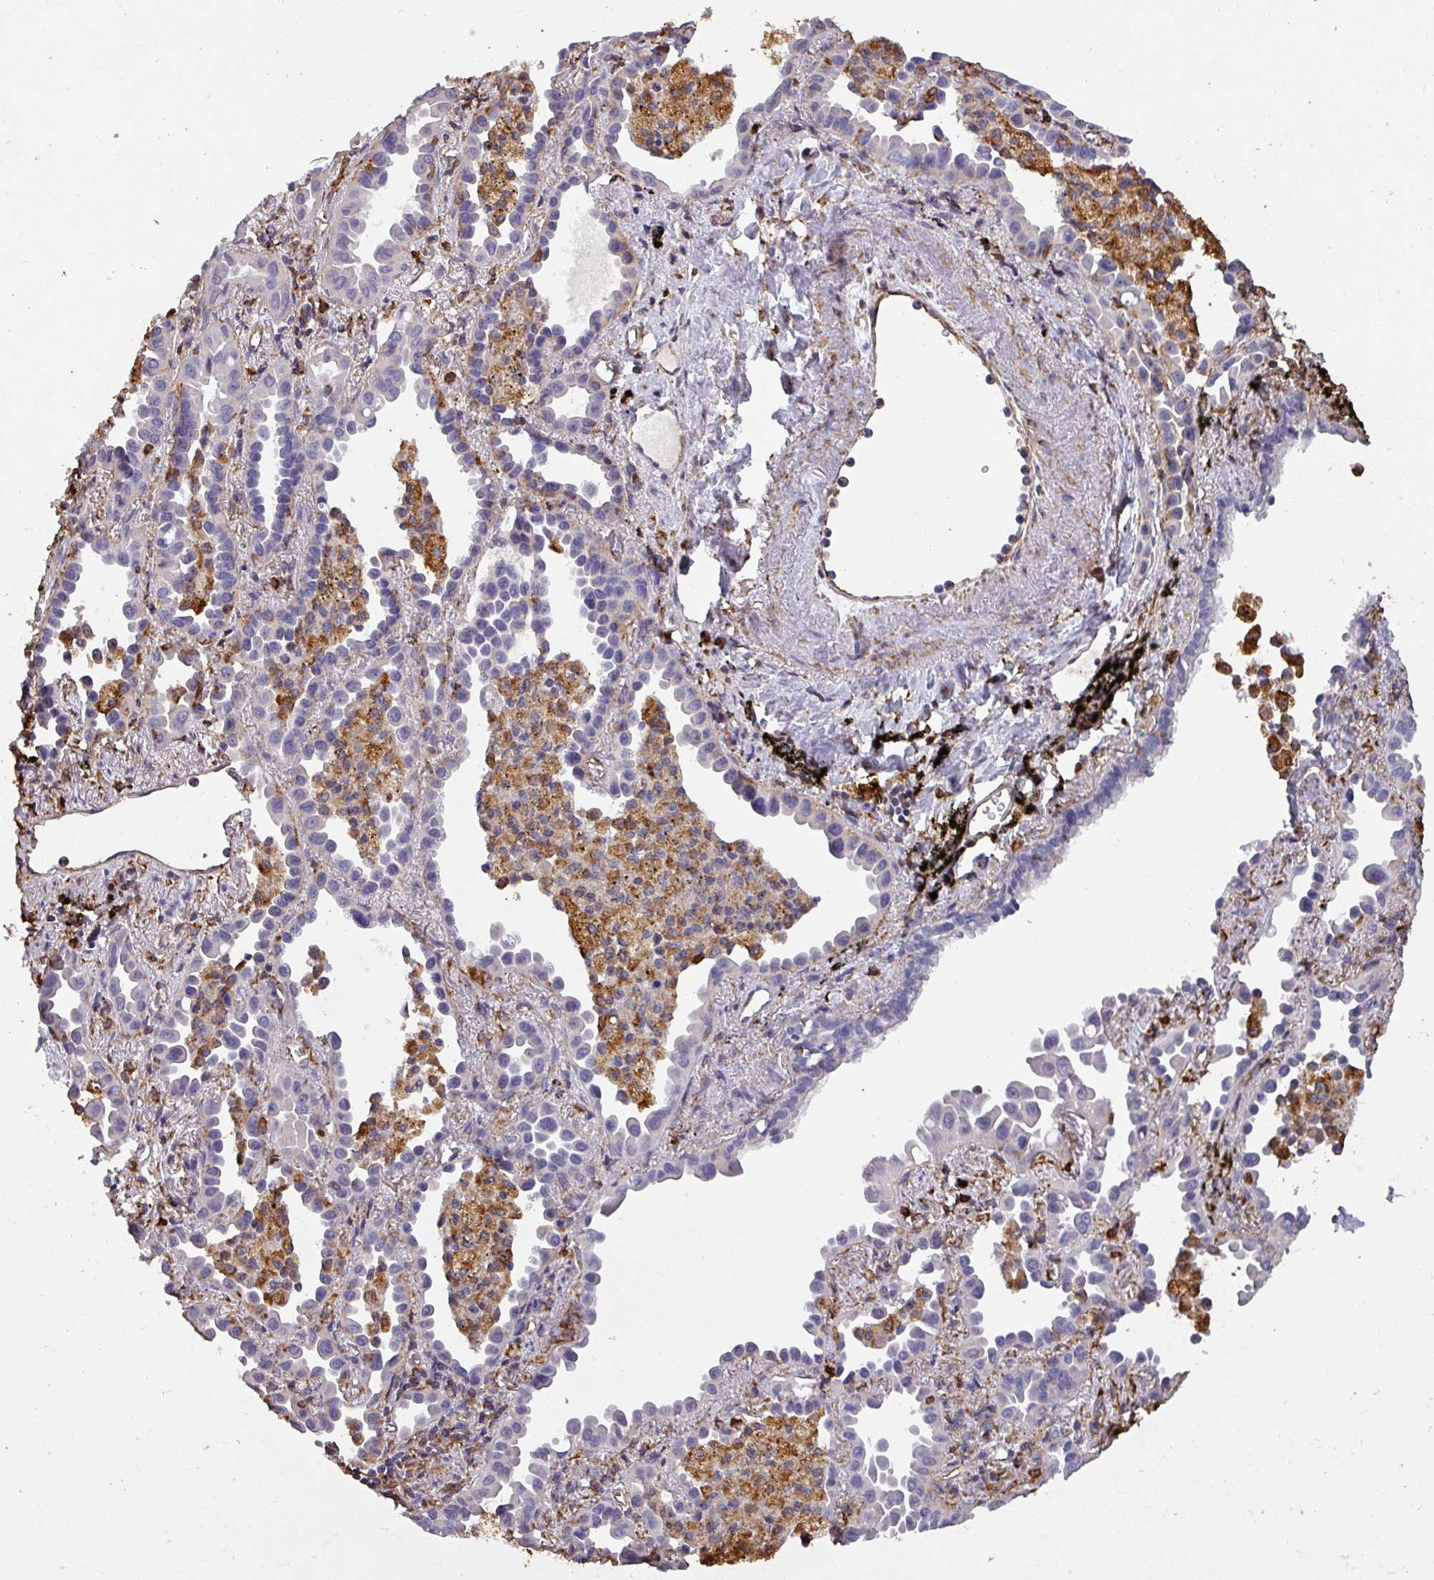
{"staining": {"intensity": "negative", "quantity": "none", "location": "none"}, "tissue": "lung cancer", "cell_type": "Tumor cells", "image_type": "cancer", "snomed": [{"axis": "morphology", "description": "Adenocarcinoma, NOS"}, {"axis": "topography", "description": "Lung"}], "caption": "This is an immunohistochemistry image of lung cancer (adenocarcinoma). There is no staining in tumor cells.", "gene": "ZNF280C", "patient": {"sex": "male", "age": 68}}